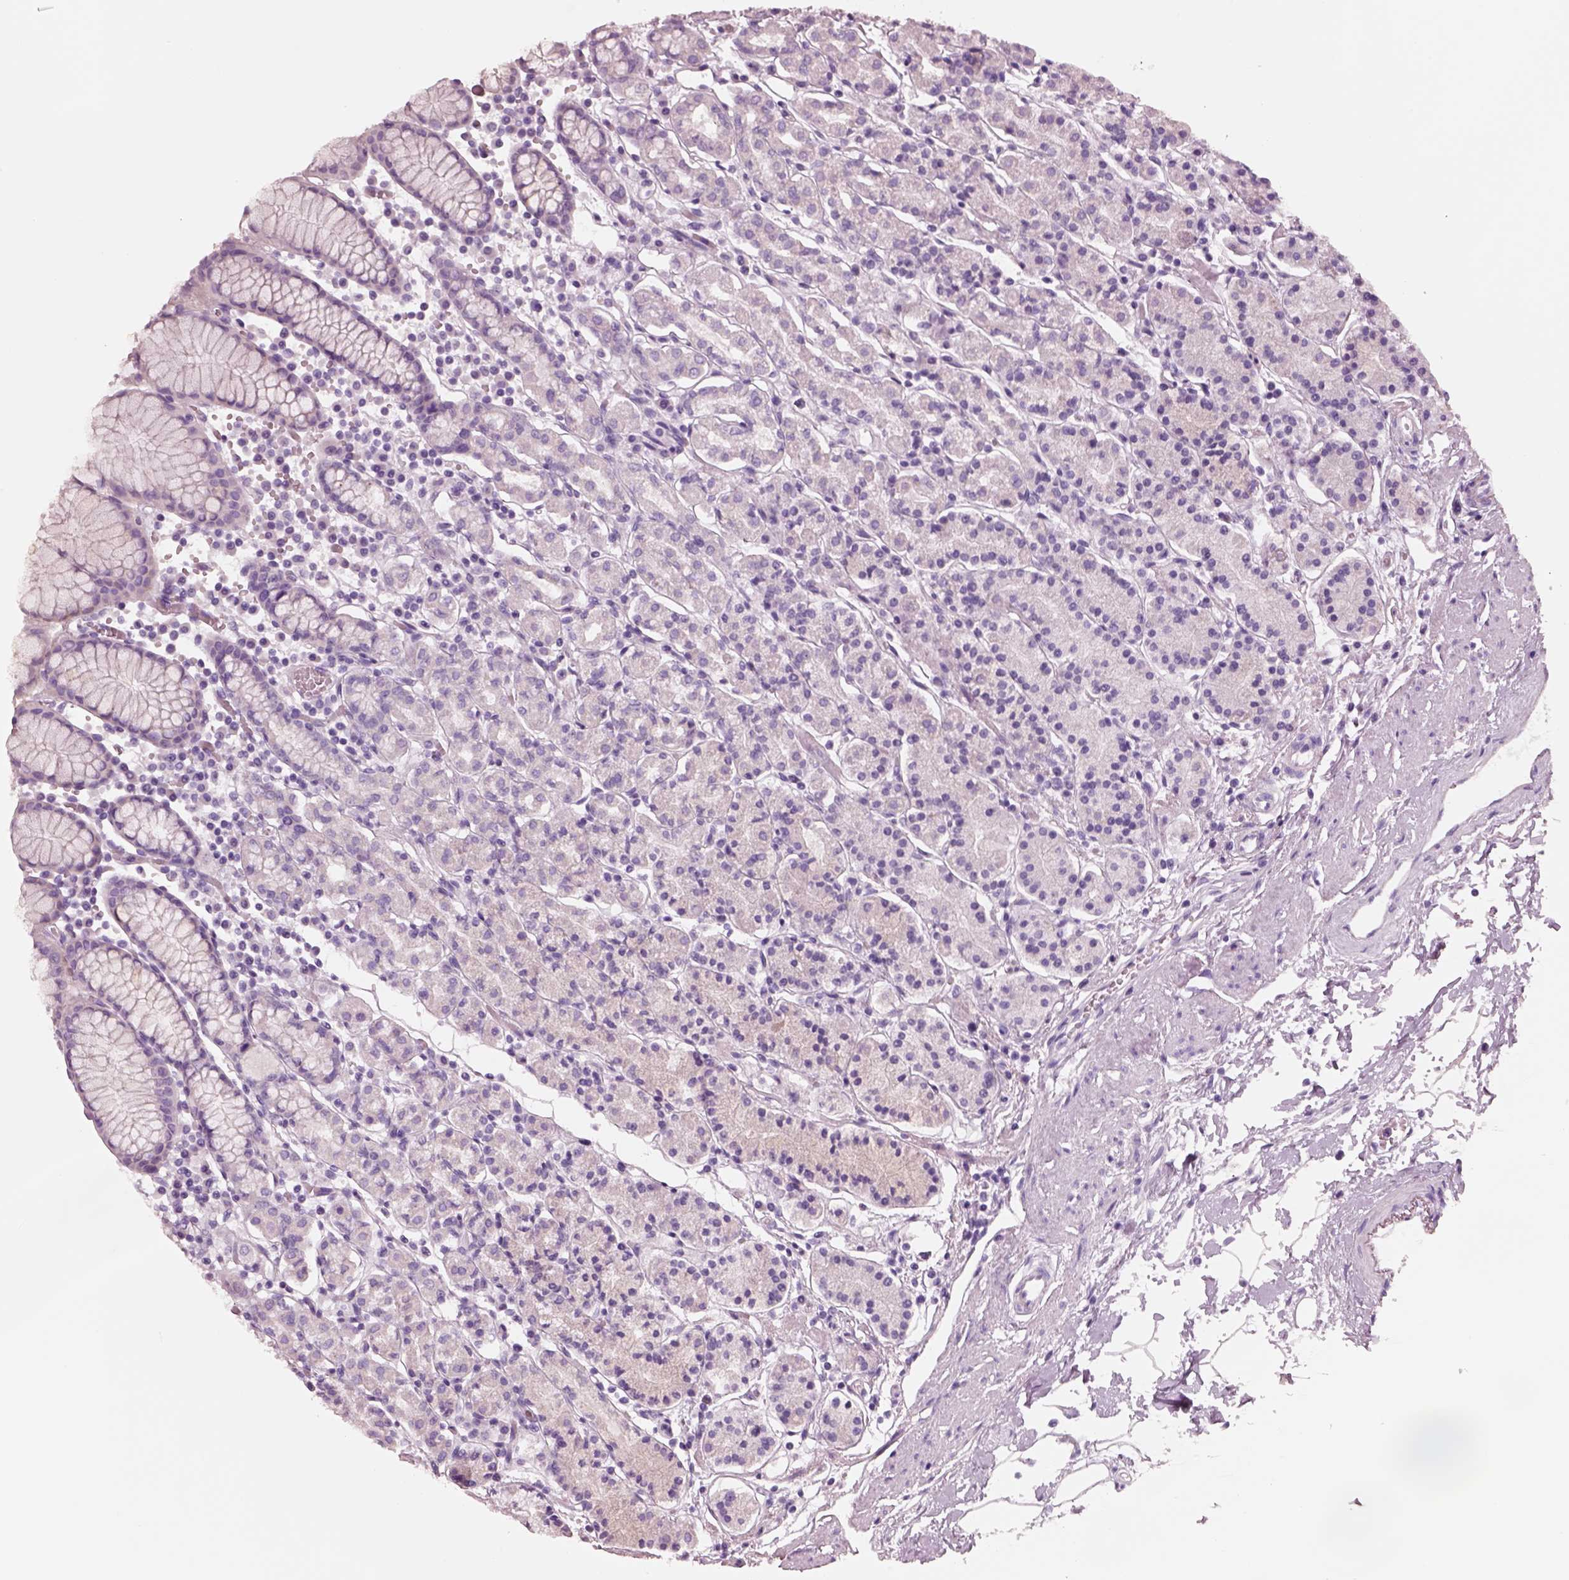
{"staining": {"intensity": "negative", "quantity": "none", "location": "none"}, "tissue": "stomach", "cell_type": "Glandular cells", "image_type": "normal", "snomed": [{"axis": "morphology", "description": "Normal tissue, NOS"}, {"axis": "topography", "description": "Stomach, upper"}, {"axis": "topography", "description": "Stomach"}], "caption": "Immunohistochemical staining of benign stomach exhibits no significant positivity in glandular cells. (Brightfield microscopy of DAB IHC at high magnification).", "gene": "PNOC", "patient": {"sex": "male", "age": 62}}